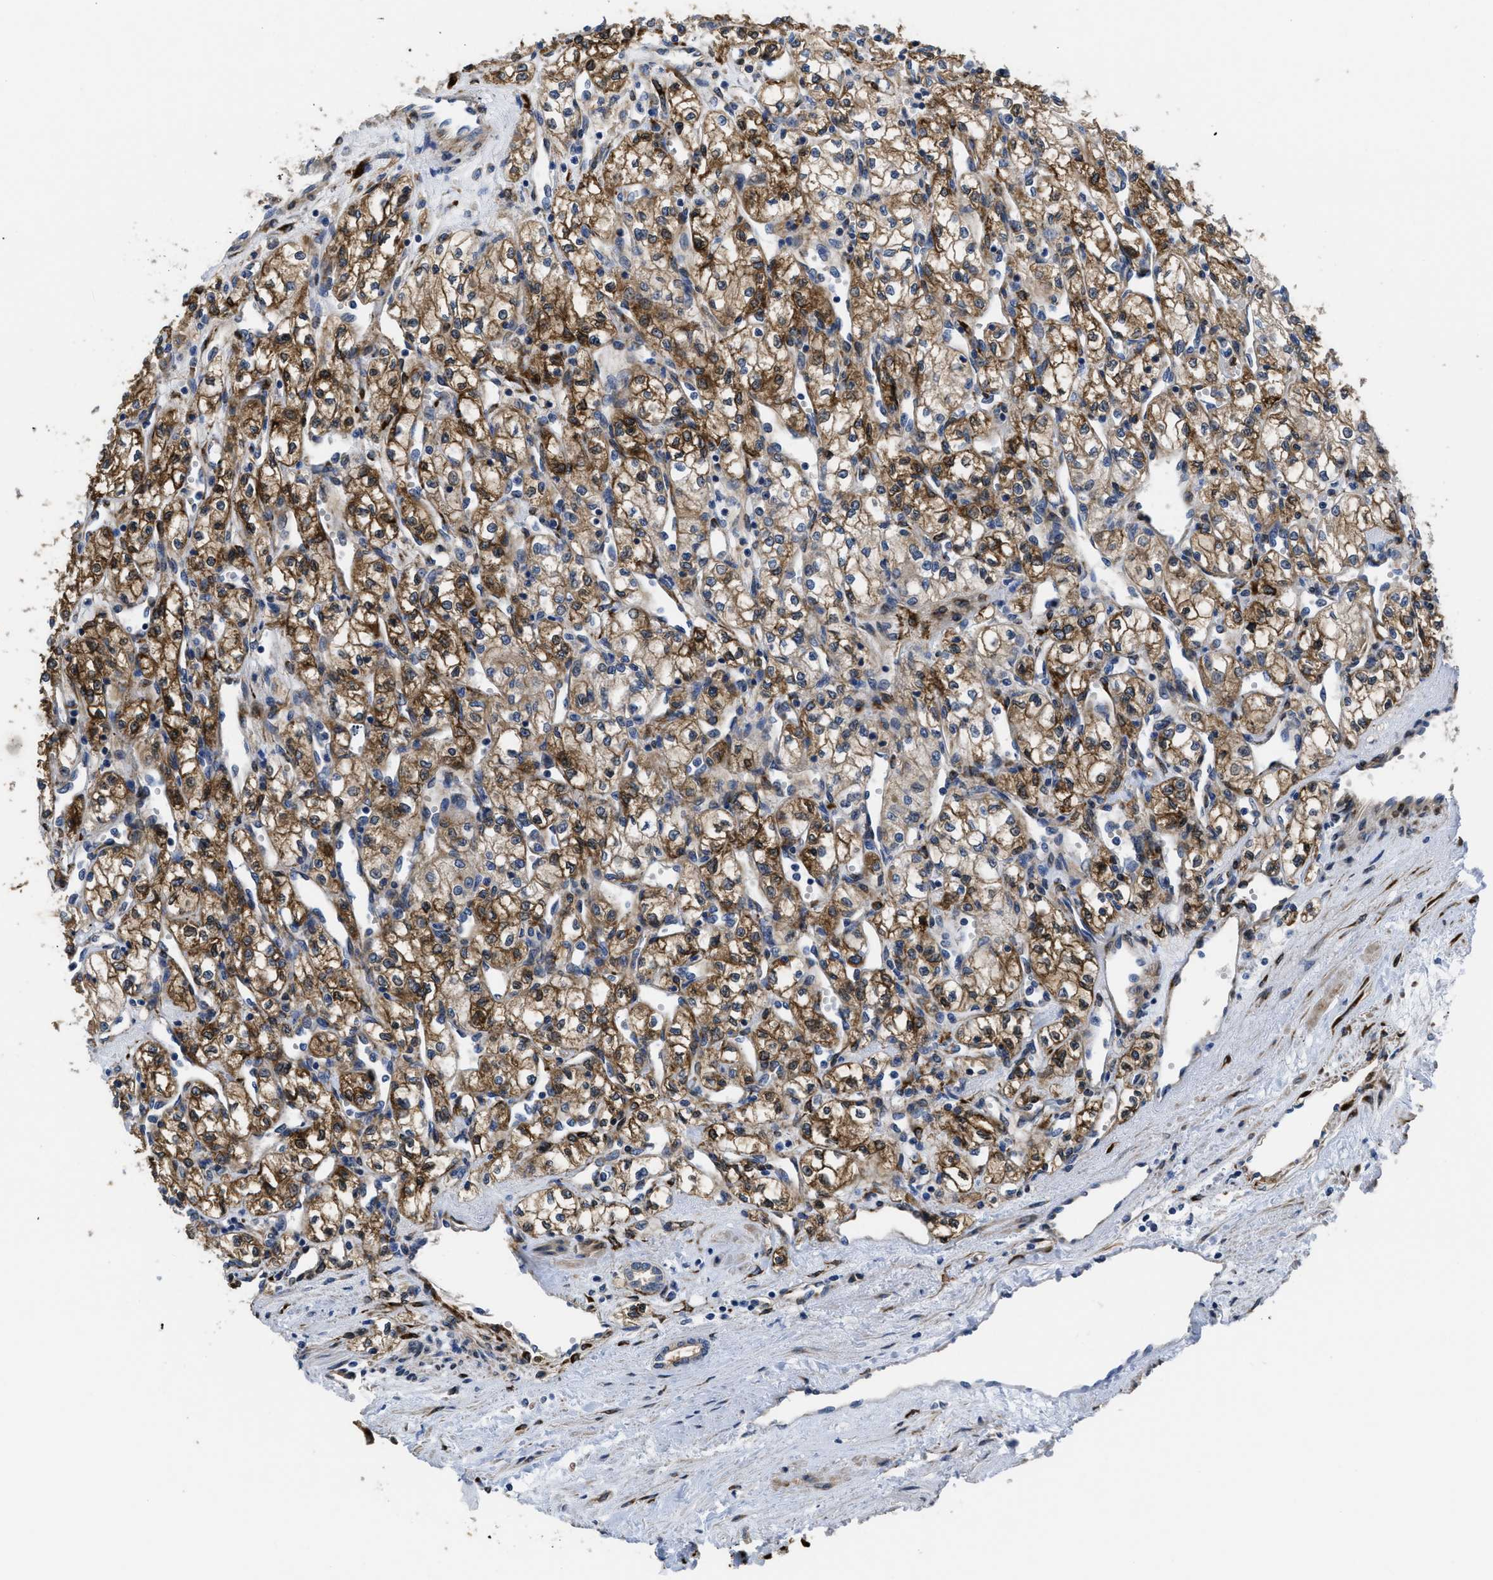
{"staining": {"intensity": "moderate", "quantity": ">75%", "location": "cytoplasmic/membranous"}, "tissue": "renal cancer", "cell_type": "Tumor cells", "image_type": "cancer", "snomed": [{"axis": "morphology", "description": "Adenocarcinoma, NOS"}, {"axis": "topography", "description": "Kidney"}], "caption": "Brown immunohistochemical staining in renal adenocarcinoma demonstrates moderate cytoplasmic/membranous expression in about >75% of tumor cells.", "gene": "SQLE", "patient": {"sex": "male", "age": 59}}